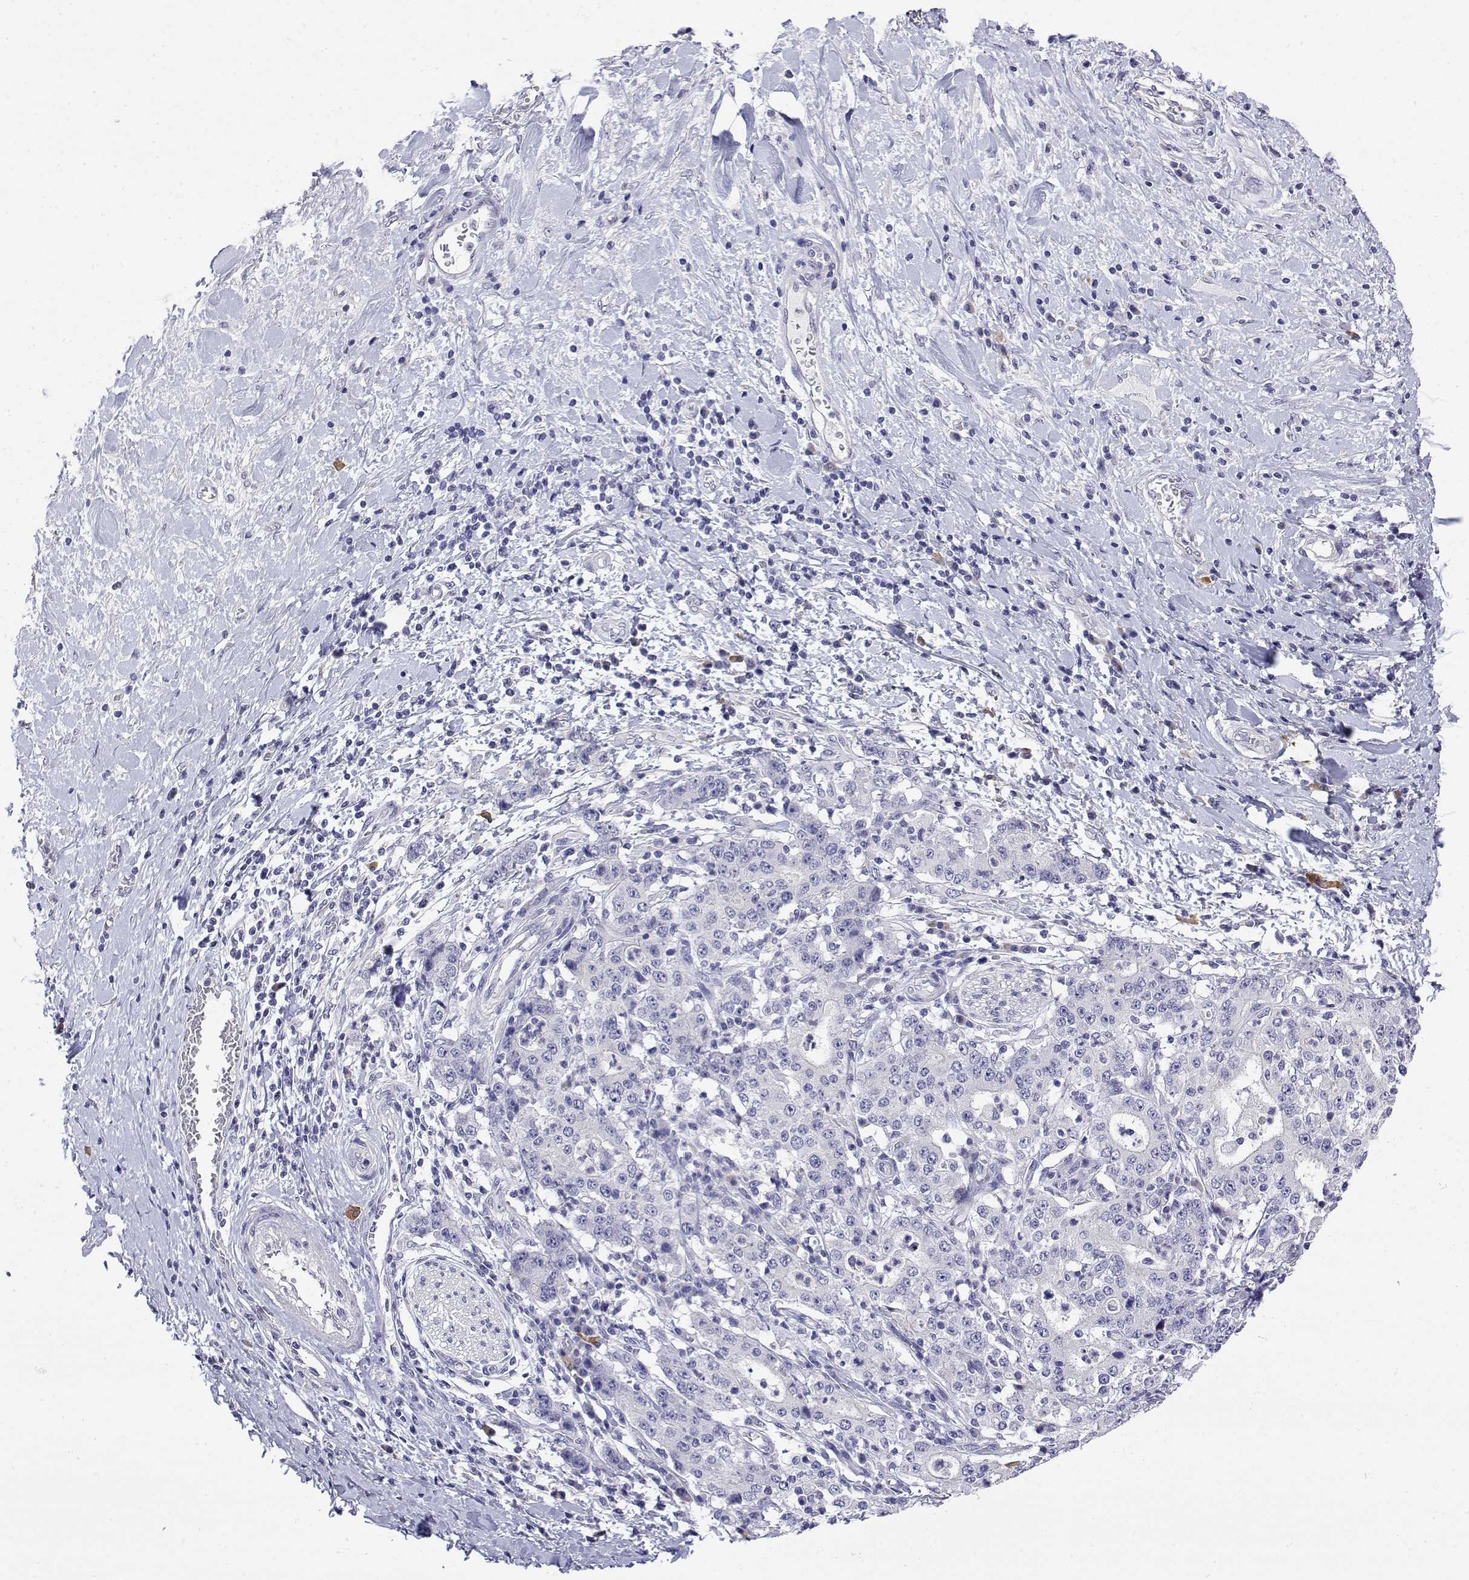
{"staining": {"intensity": "negative", "quantity": "none", "location": "none"}, "tissue": "stomach cancer", "cell_type": "Tumor cells", "image_type": "cancer", "snomed": [{"axis": "morphology", "description": "Normal tissue, NOS"}, {"axis": "morphology", "description": "Adenocarcinoma, NOS"}, {"axis": "topography", "description": "Stomach, upper"}, {"axis": "topography", "description": "Stomach"}], "caption": "Immunohistochemistry of stomach cancer (adenocarcinoma) displays no expression in tumor cells. (Stains: DAB (3,3'-diaminobenzidine) IHC with hematoxylin counter stain, Microscopy: brightfield microscopy at high magnification).", "gene": "LY6D", "patient": {"sex": "male", "age": 59}}